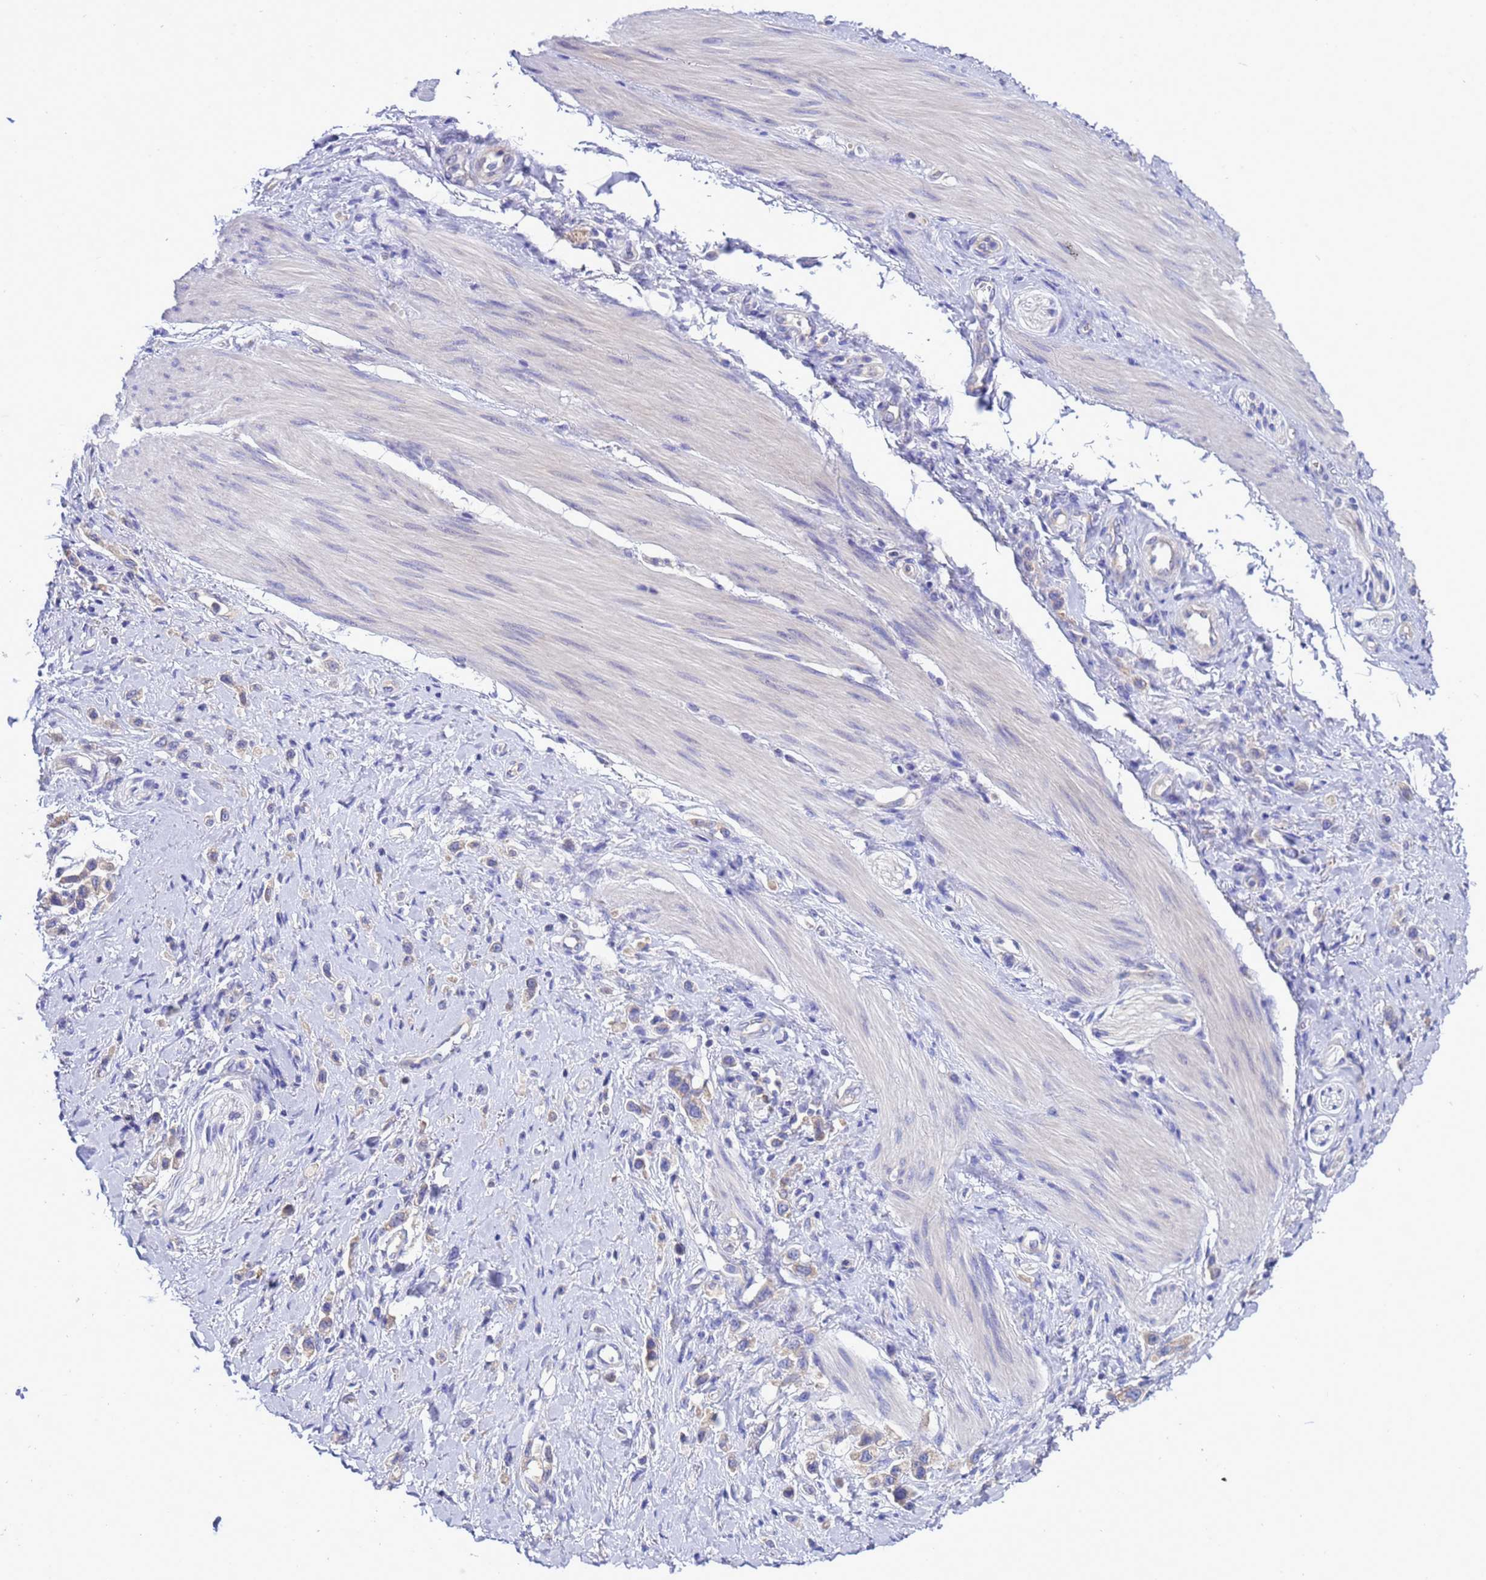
{"staining": {"intensity": "weak", "quantity": "25%-75%", "location": "cytoplasmic/membranous"}, "tissue": "stomach cancer", "cell_type": "Tumor cells", "image_type": "cancer", "snomed": [{"axis": "morphology", "description": "Adenocarcinoma, NOS"}, {"axis": "topography", "description": "Stomach"}], "caption": "Protein staining reveals weak cytoplasmic/membranous expression in approximately 25%-75% of tumor cells in stomach cancer (adenocarcinoma).", "gene": "RC3H2", "patient": {"sex": "female", "age": 65}}